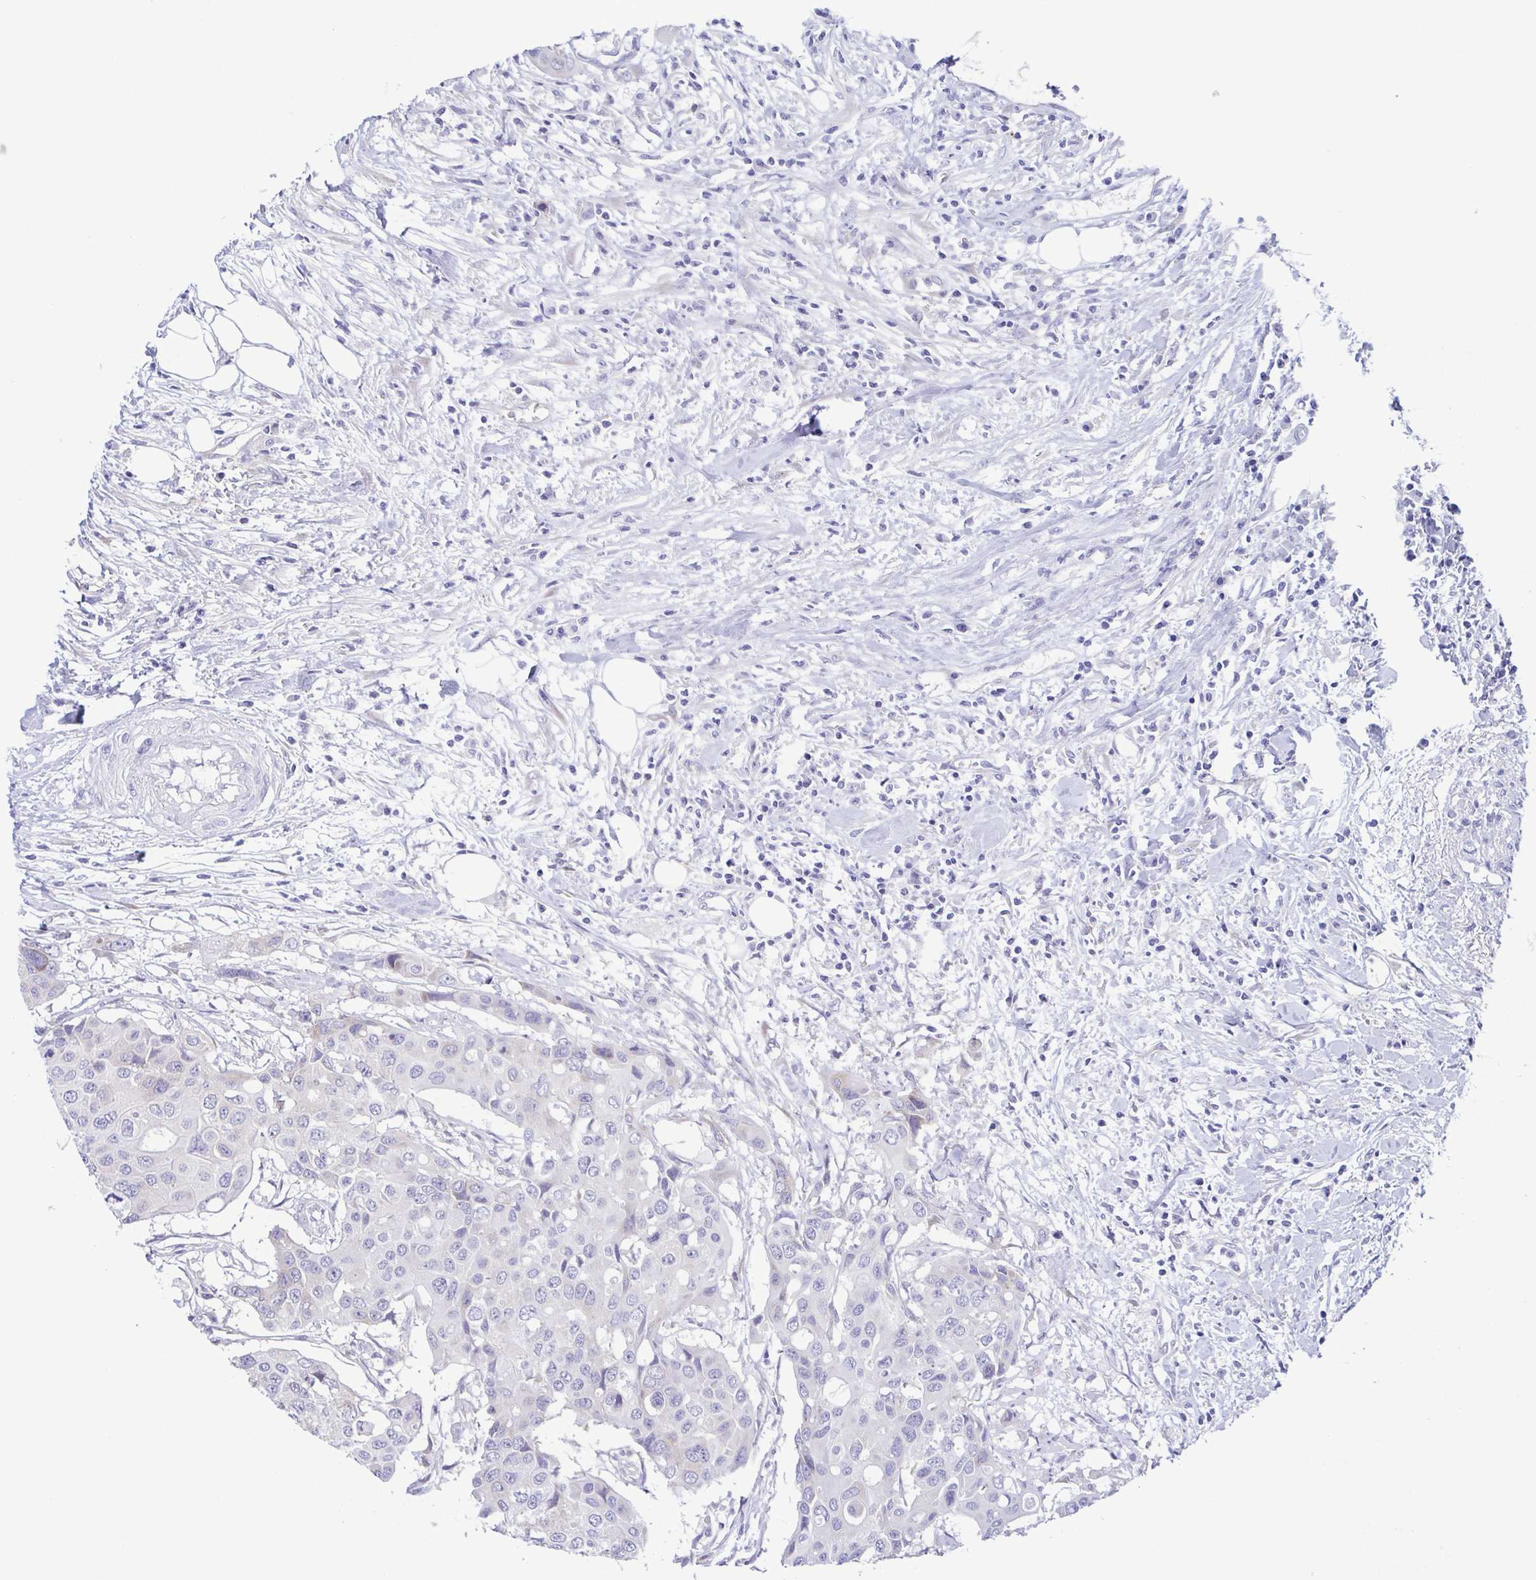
{"staining": {"intensity": "negative", "quantity": "none", "location": "none"}, "tissue": "colorectal cancer", "cell_type": "Tumor cells", "image_type": "cancer", "snomed": [{"axis": "morphology", "description": "Adenocarcinoma, NOS"}, {"axis": "topography", "description": "Colon"}], "caption": "Photomicrograph shows no significant protein positivity in tumor cells of colorectal cancer.", "gene": "TNNI3", "patient": {"sex": "male", "age": 77}}